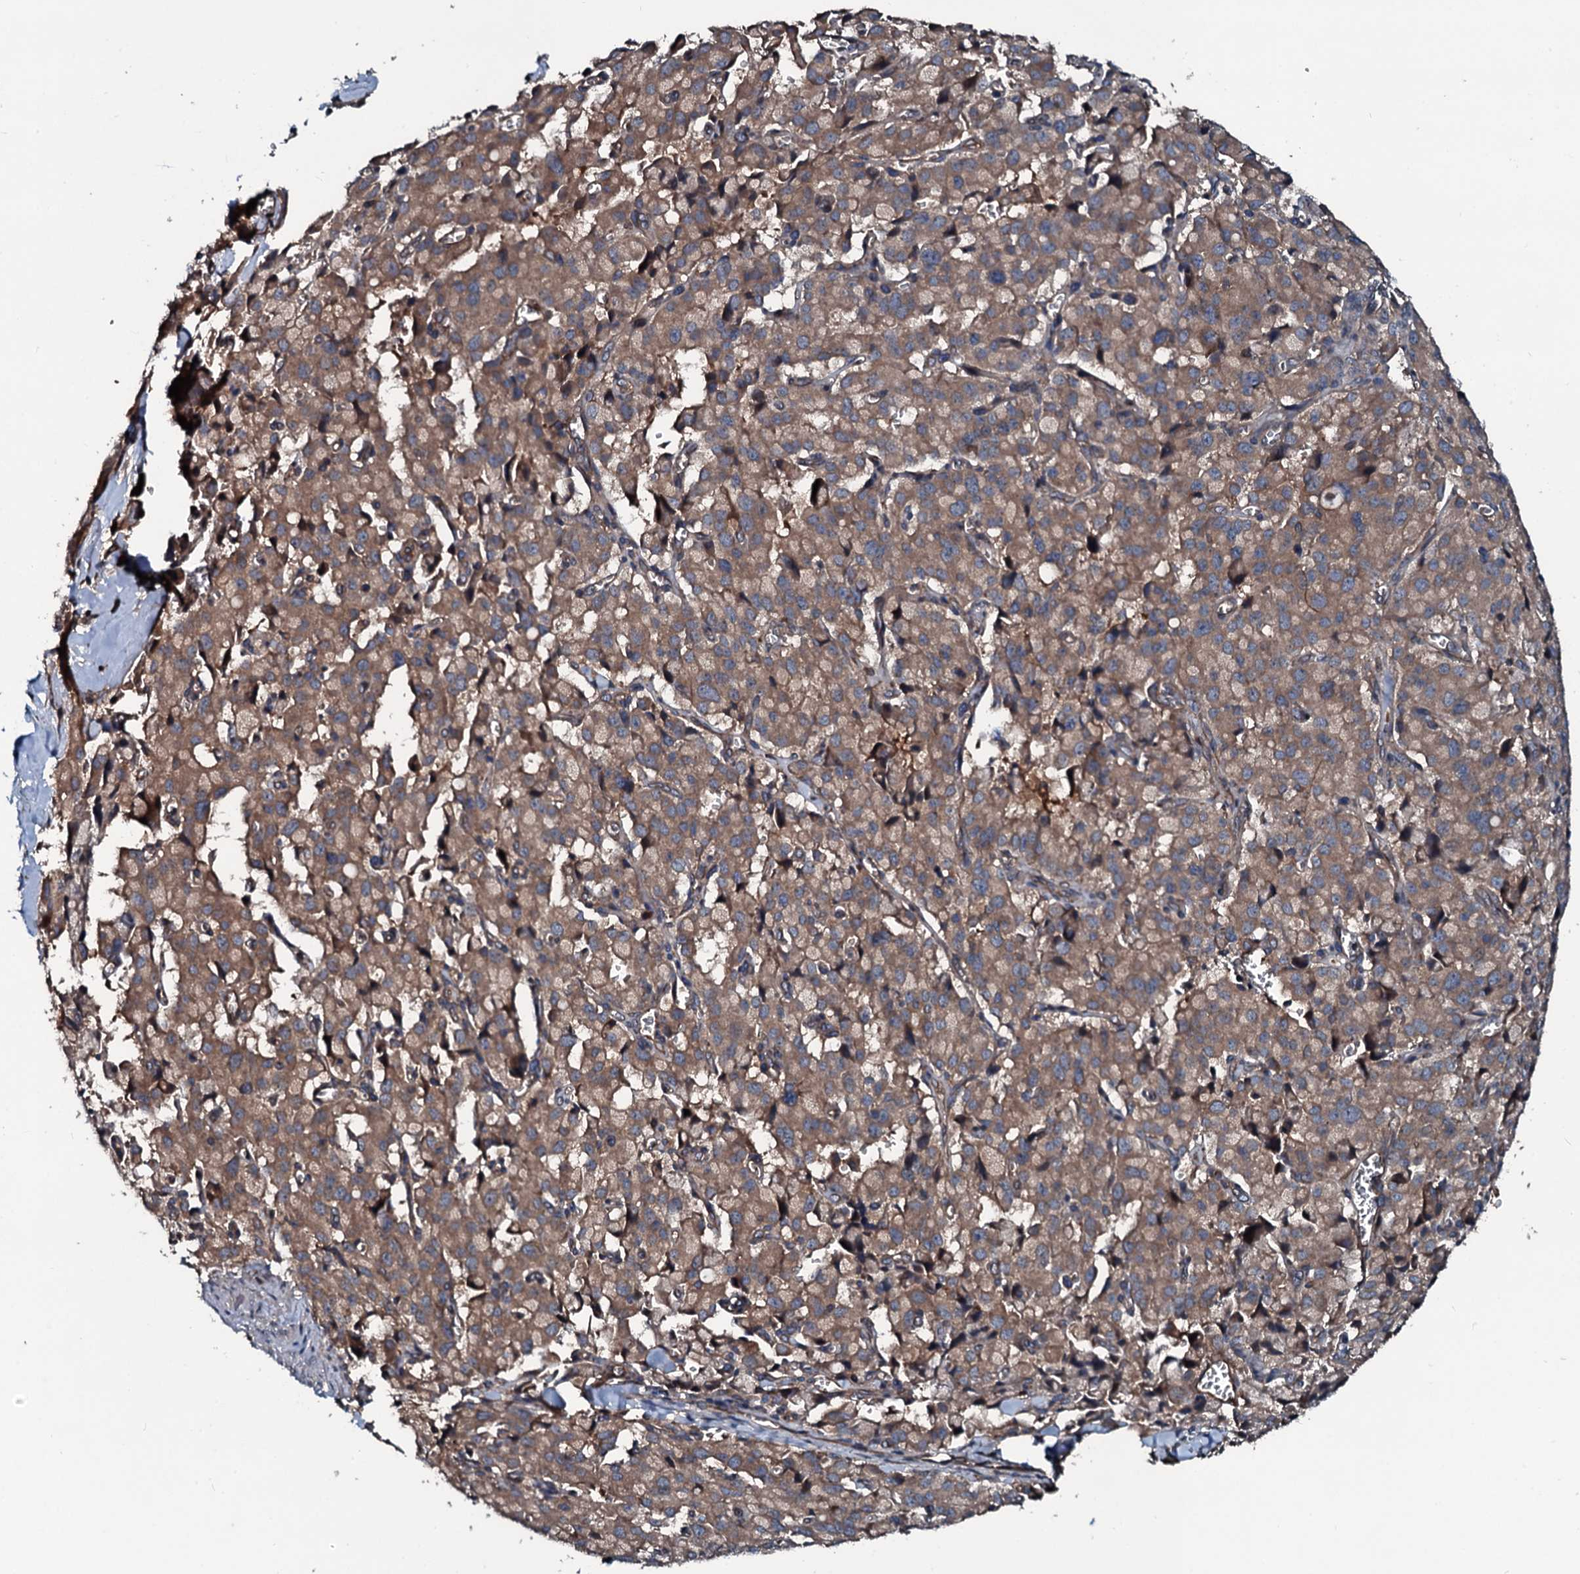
{"staining": {"intensity": "moderate", "quantity": ">75%", "location": "cytoplasmic/membranous"}, "tissue": "pancreatic cancer", "cell_type": "Tumor cells", "image_type": "cancer", "snomed": [{"axis": "morphology", "description": "Adenocarcinoma, NOS"}, {"axis": "topography", "description": "Pancreas"}], "caption": "Brown immunohistochemical staining in pancreatic adenocarcinoma displays moderate cytoplasmic/membranous expression in approximately >75% of tumor cells.", "gene": "AARS1", "patient": {"sex": "male", "age": 65}}